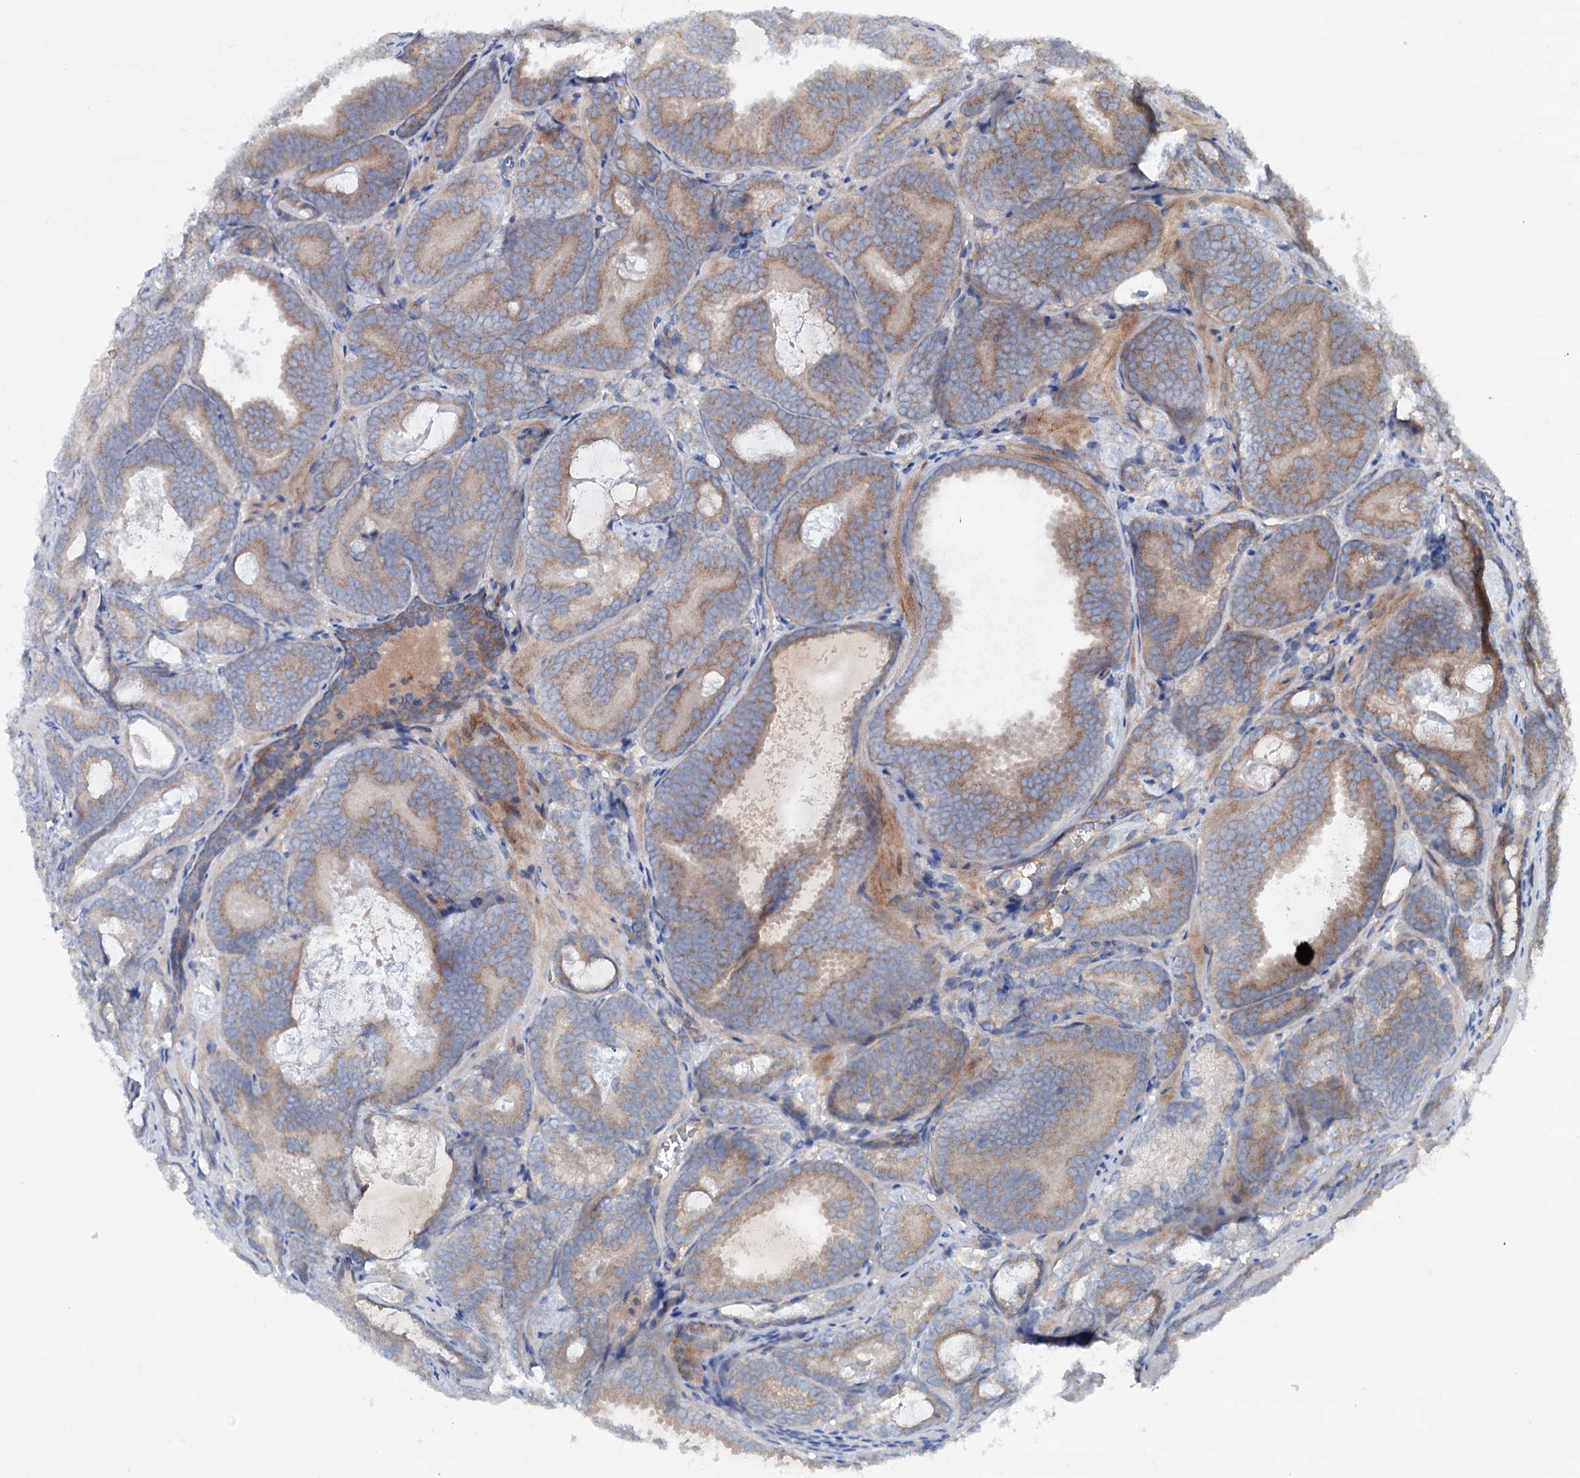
{"staining": {"intensity": "moderate", "quantity": "25%-75%", "location": "cytoplasmic/membranous"}, "tissue": "prostate cancer", "cell_type": "Tumor cells", "image_type": "cancer", "snomed": [{"axis": "morphology", "description": "Adenocarcinoma, Low grade"}, {"axis": "topography", "description": "Prostate"}], "caption": "A histopathology image of human prostate cancer stained for a protein demonstrates moderate cytoplasmic/membranous brown staining in tumor cells.", "gene": "ADGRG4", "patient": {"sex": "male", "age": 60}}